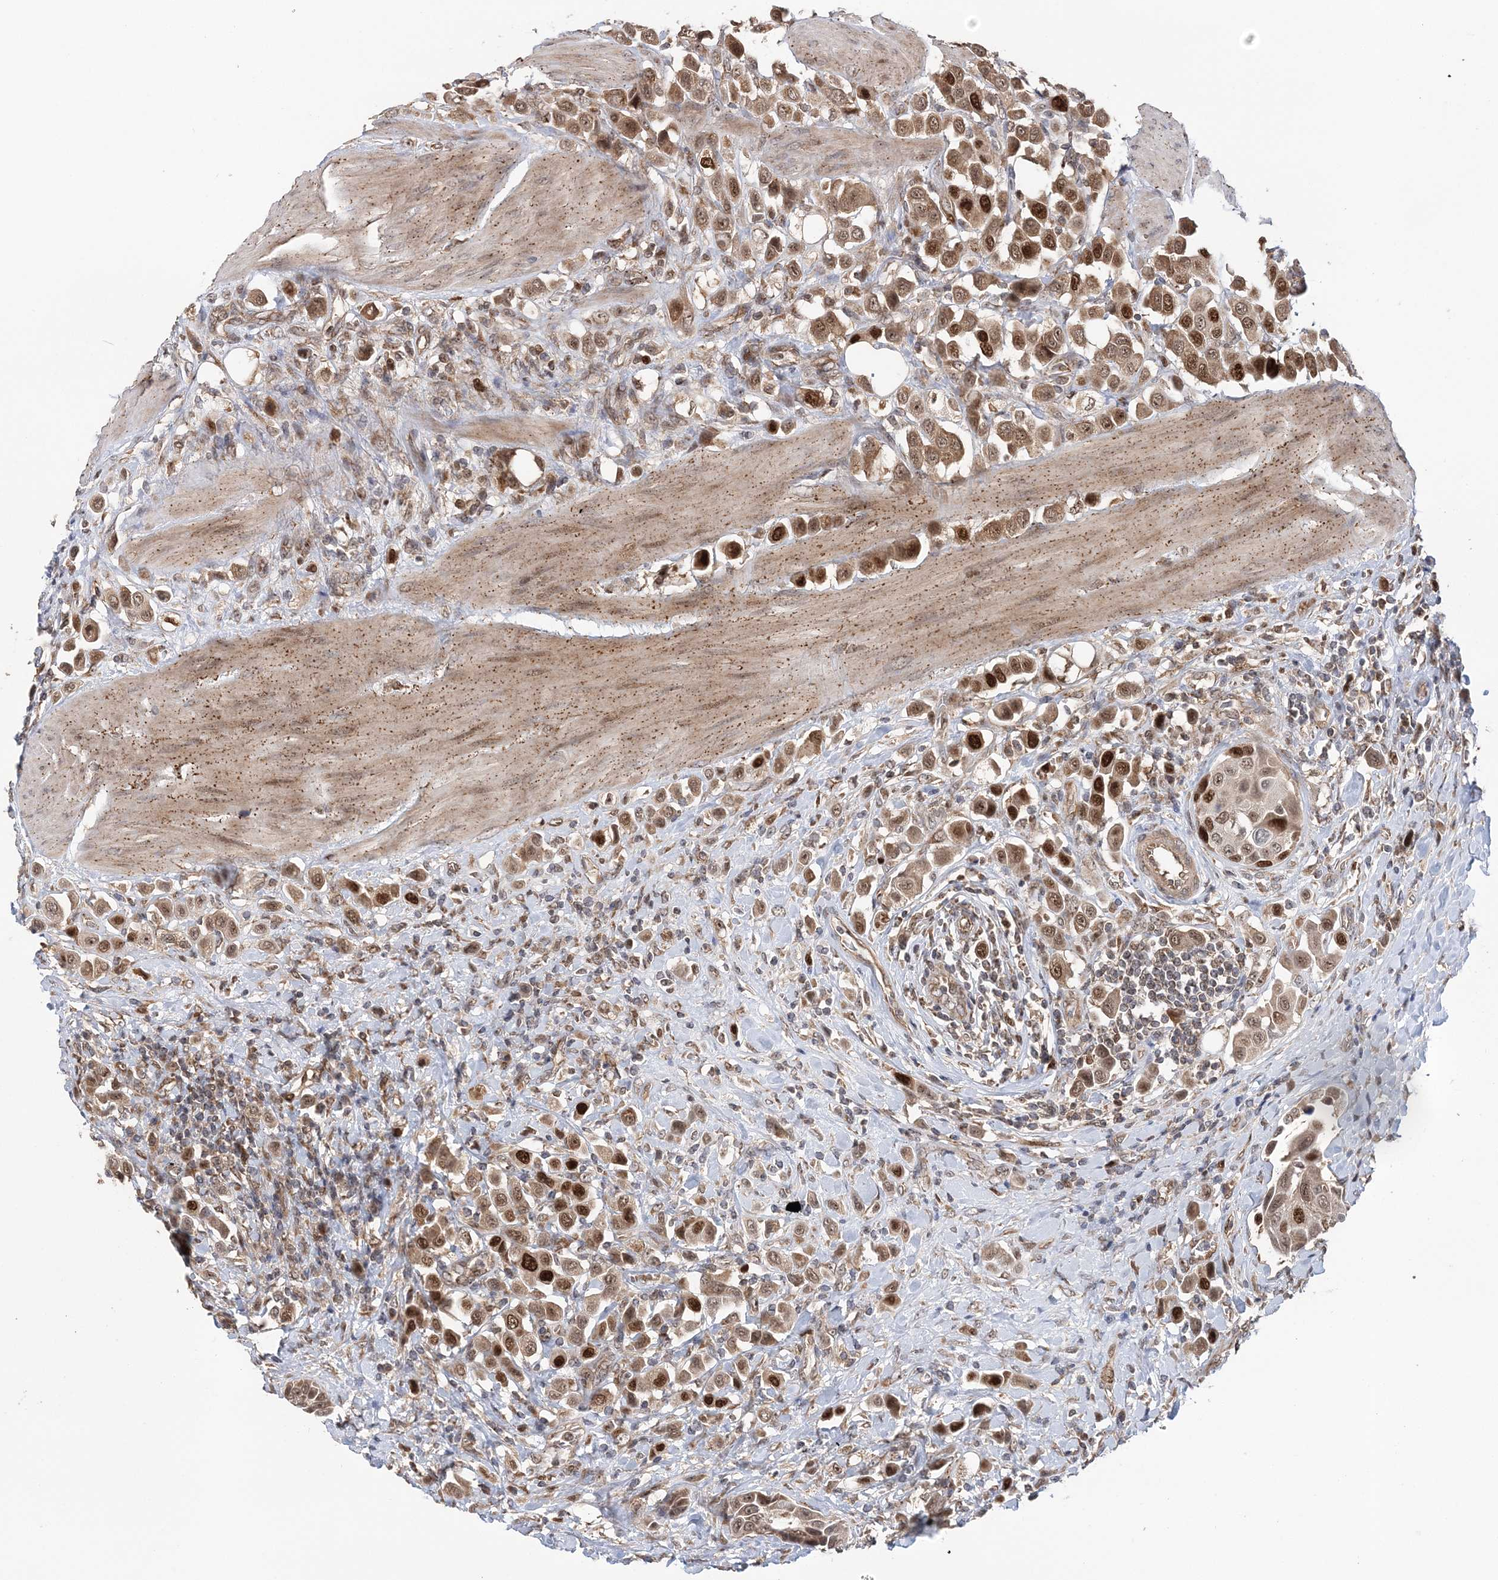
{"staining": {"intensity": "moderate", "quantity": ">75%", "location": "cytoplasmic/membranous,nuclear"}, "tissue": "urothelial cancer", "cell_type": "Tumor cells", "image_type": "cancer", "snomed": [{"axis": "morphology", "description": "Urothelial carcinoma, High grade"}, {"axis": "topography", "description": "Urinary bladder"}], "caption": "Urothelial cancer was stained to show a protein in brown. There is medium levels of moderate cytoplasmic/membranous and nuclear staining in approximately >75% of tumor cells. (DAB (3,3'-diaminobenzidine) IHC, brown staining for protein, blue staining for nuclei).", "gene": "KIF4A", "patient": {"sex": "male", "age": 50}}